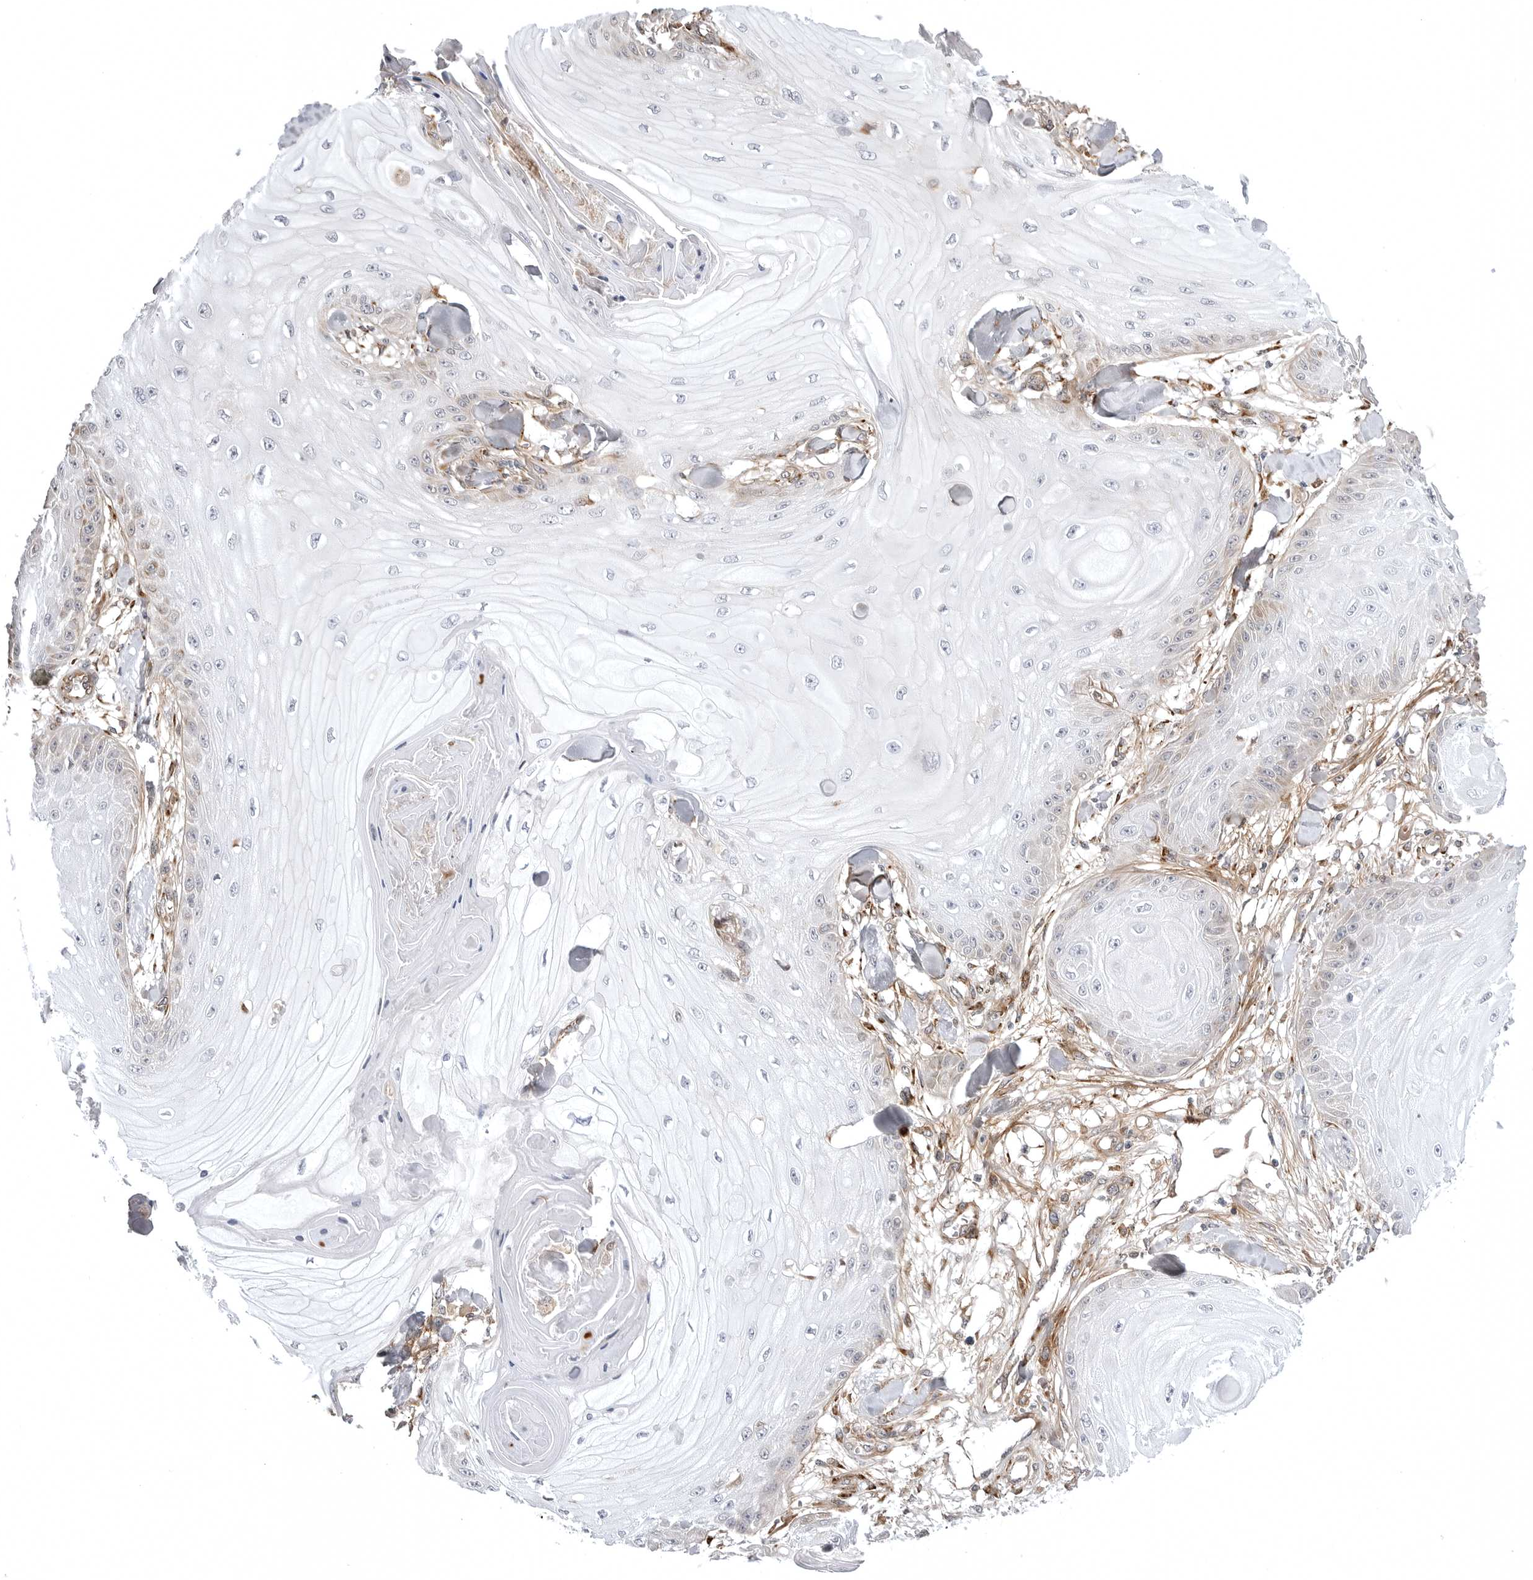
{"staining": {"intensity": "negative", "quantity": "none", "location": "none"}, "tissue": "skin cancer", "cell_type": "Tumor cells", "image_type": "cancer", "snomed": [{"axis": "morphology", "description": "Squamous cell carcinoma, NOS"}, {"axis": "topography", "description": "Skin"}], "caption": "This histopathology image is of skin cancer stained with immunohistochemistry to label a protein in brown with the nuclei are counter-stained blue. There is no staining in tumor cells.", "gene": "ARL5A", "patient": {"sex": "male", "age": 74}}